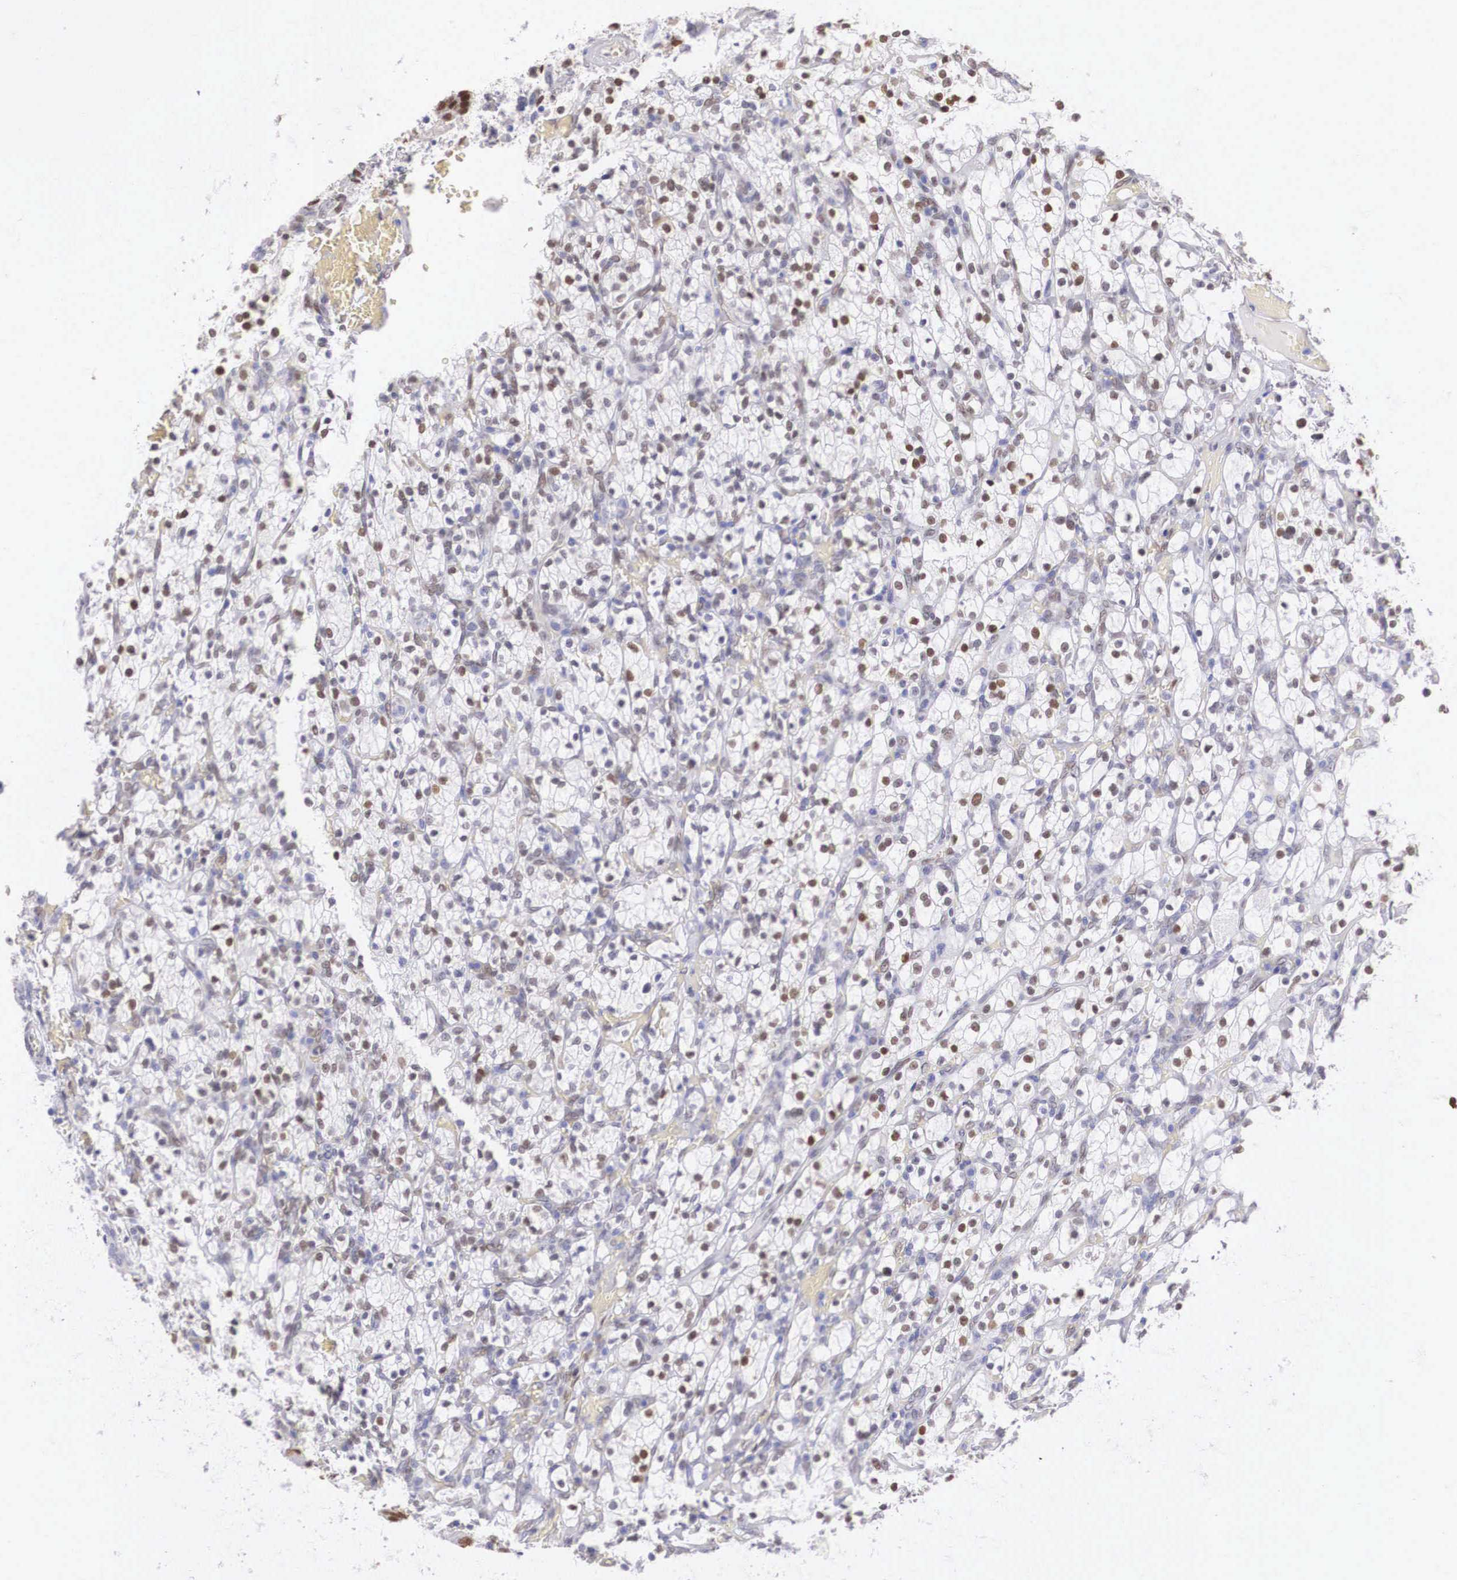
{"staining": {"intensity": "moderate", "quantity": "25%-75%", "location": "nuclear"}, "tissue": "renal cancer", "cell_type": "Tumor cells", "image_type": "cancer", "snomed": [{"axis": "morphology", "description": "Adenocarcinoma, NOS"}, {"axis": "topography", "description": "Kidney"}], "caption": "The photomicrograph demonstrates immunohistochemical staining of renal adenocarcinoma. There is moderate nuclear staining is seen in approximately 25%-75% of tumor cells.", "gene": "HMGN5", "patient": {"sex": "female", "age": 83}}